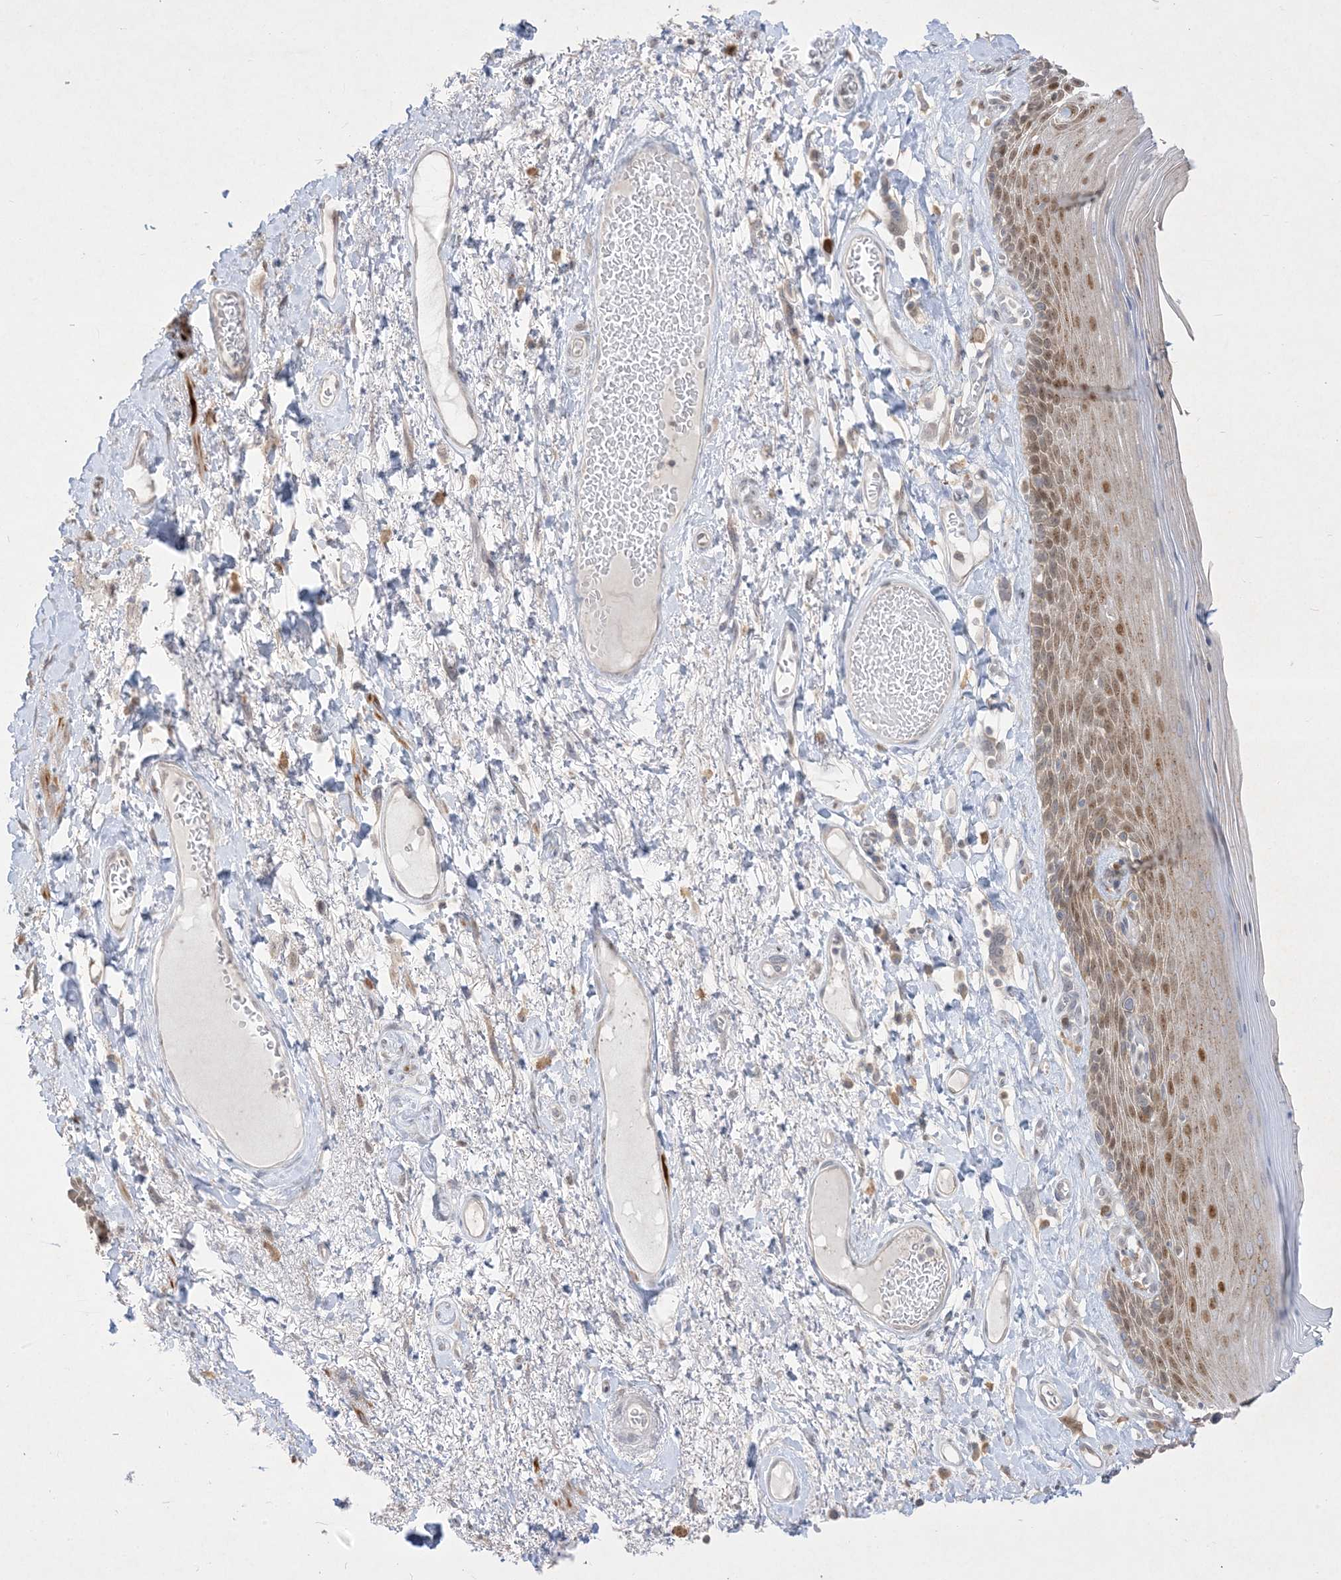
{"staining": {"intensity": "moderate", "quantity": ">75%", "location": "cytoplasmic/membranous,nuclear"}, "tissue": "skin", "cell_type": "Epidermal cells", "image_type": "normal", "snomed": [{"axis": "morphology", "description": "Normal tissue, NOS"}, {"axis": "topography", "description": "Anal"}], "caption": "Skin was stained to show a protein in brown. There is medium levels of moderate cytoplasmic/membranous,nuclear expression in approximately >75% of epidermal cells. The staining was performed using DAB (3,3'-diaminobenzidine) to visualize the protein expression in brown, while the nuclei were stained in blue with hematoxylin (Magnification: 20x).", "gene": "BHLHE40", "patient": {"sex": "male", "age": 69}}